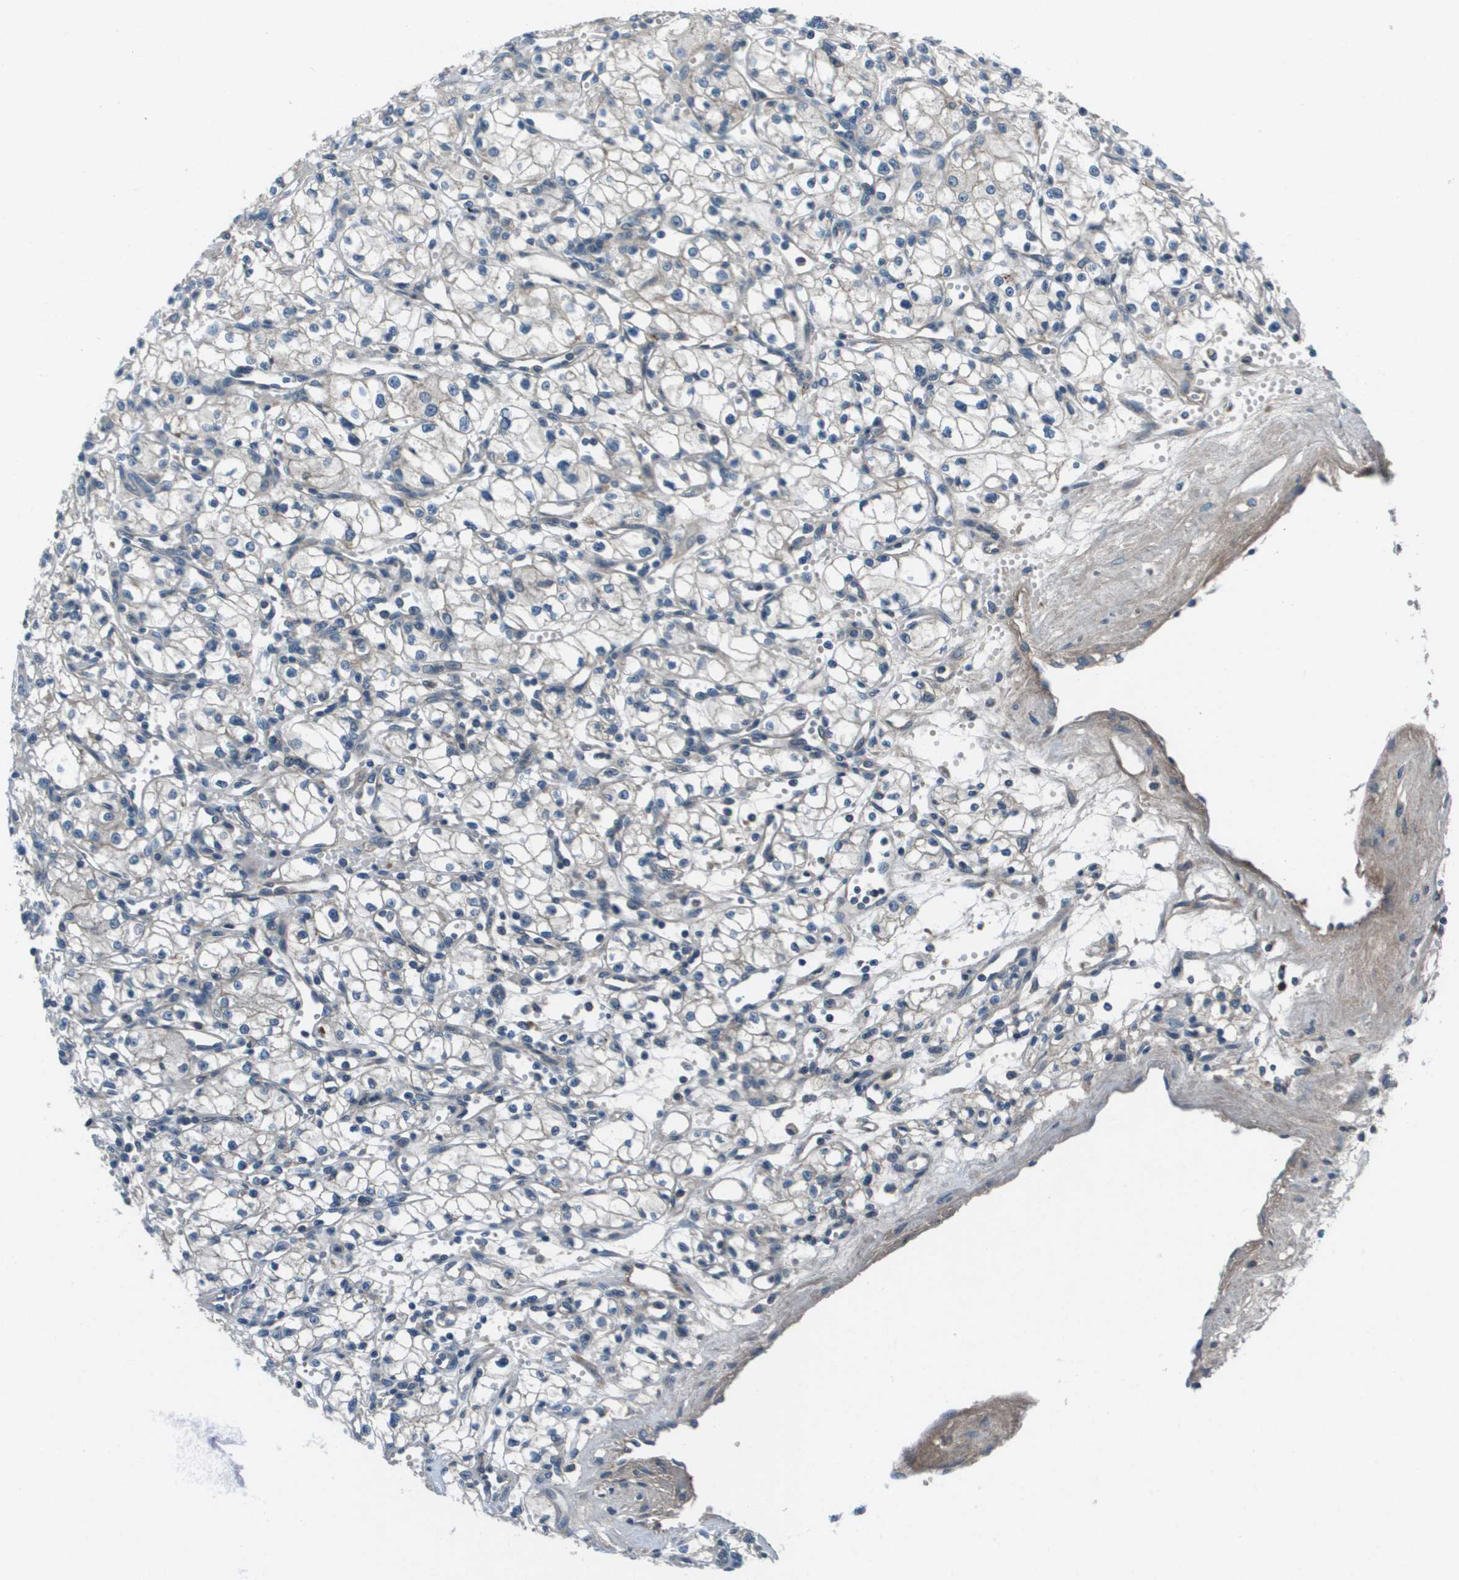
{"staining": {"intensity": "negative", "quantity": "none", "location": "none"}, "tissue": "renal cancer", "cell_type": "Tumor cells", "image_type": "cancer", "snomed": [{"axis": "morphology", "description": "Adenocarcinoma, NOS"}, {"axis": "topography", "description": "Kidney"}], "caption": "Immunohistochemistry (IHC) of human adenocarcinoma (renal) shows no expression in tumor cells.", "gene": "PCOLCE", "patient": {"sex": "female", "age": 52}}